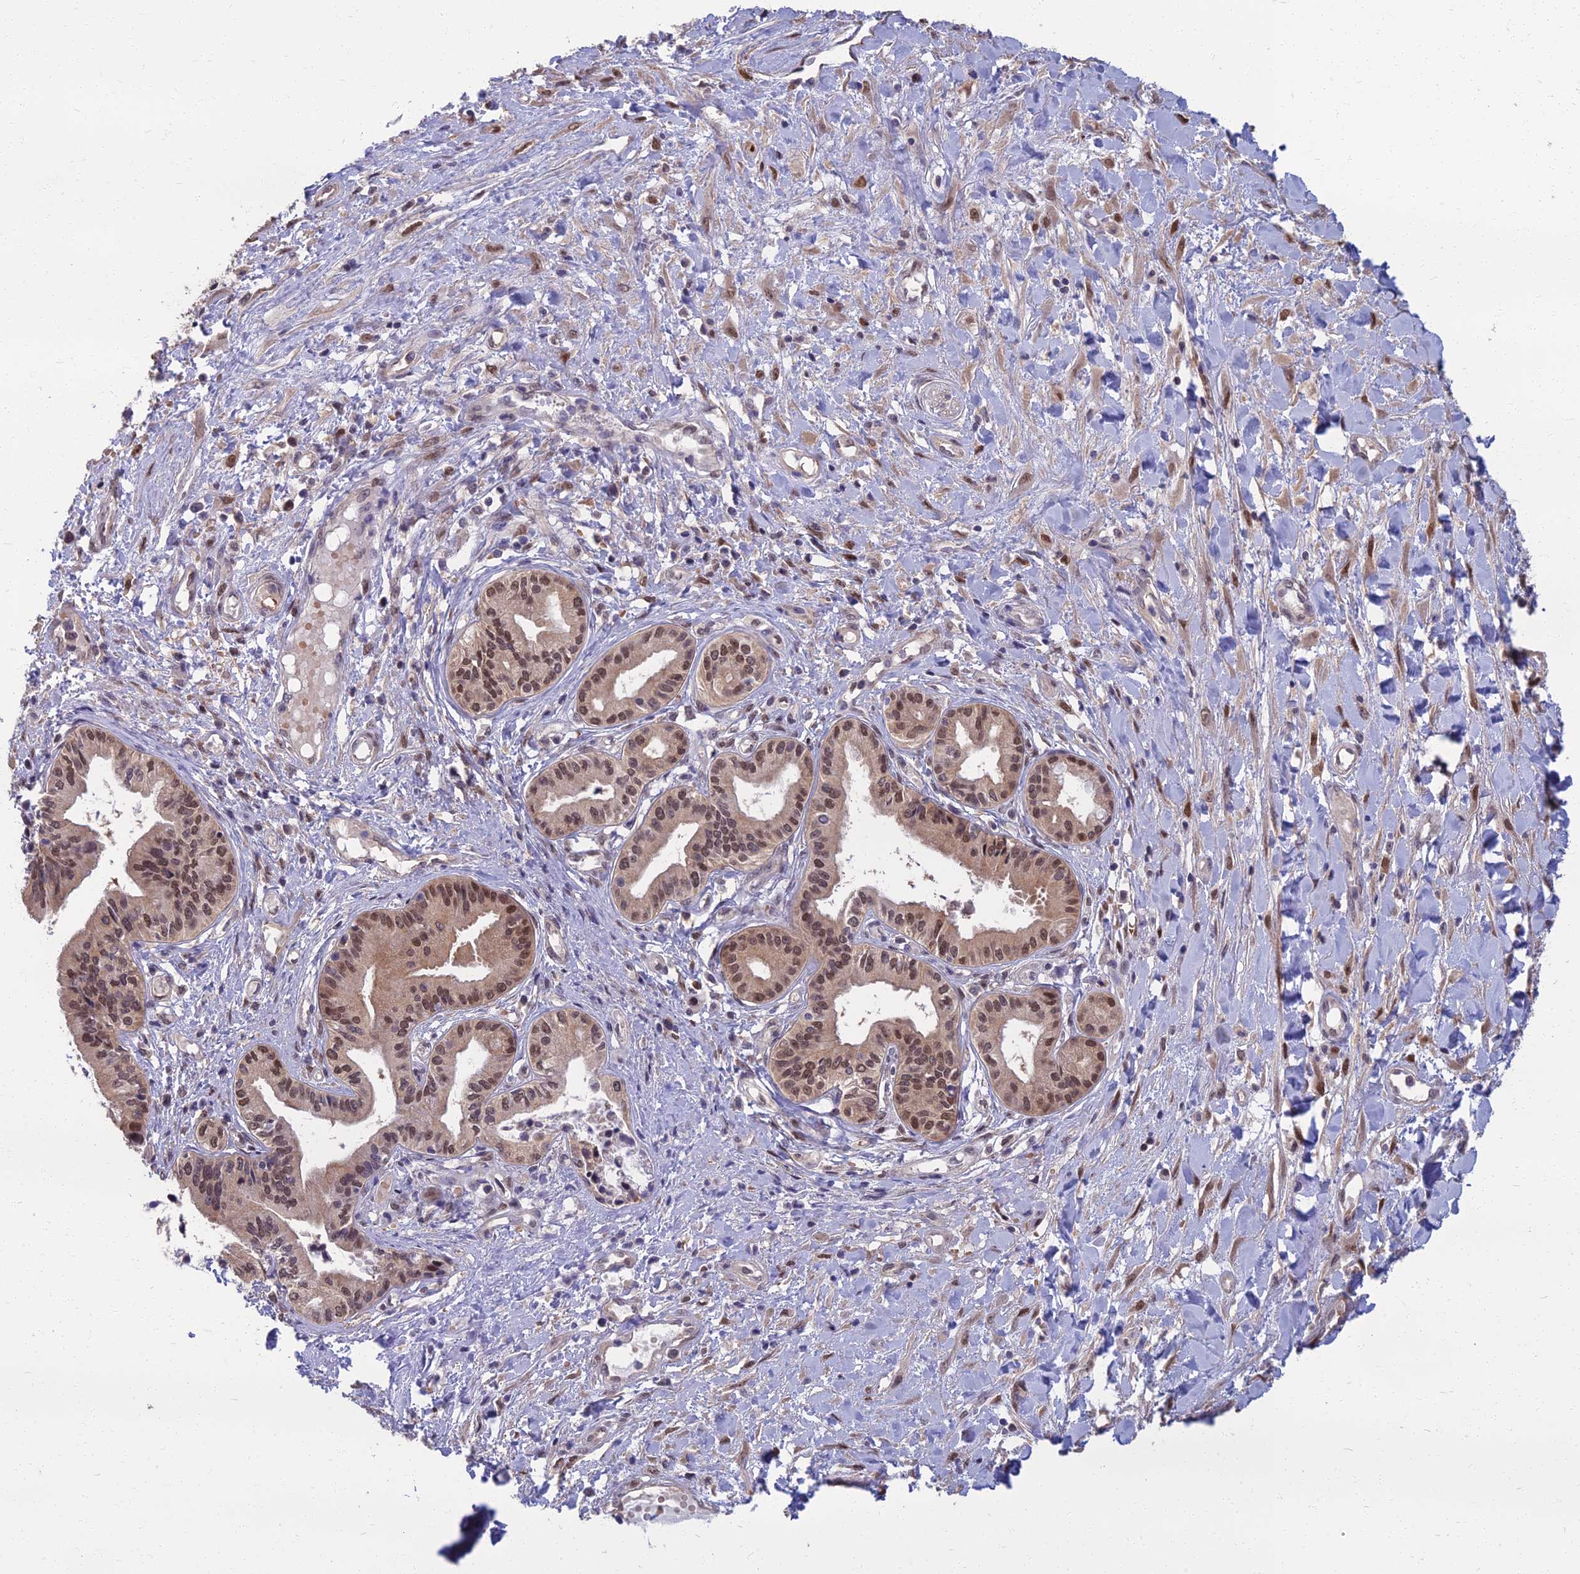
{"staining": {"intensity": "moderate", "quantity": ">75%", "location": "nuclear"}, "tissue": "pancreatic cancer", "cell_type": "Tumor cells", "image_type": "cancer", "snomed": [{"axis": "morphology", "description": "Adenocarcinoma, NOS"}, {"axis": "topography", "description": "Pancreas"}], "caption": "This histopathology image displays pancreatic cancer (adenocarcinoma) stained with immunohistochemistry to label a protein in brown. The nuclear of tumor cells show moderate positivity for the protein. Nuclei are counter-stained blue.", "gene": "NR4A3", "patient": {"sex": "female", "age": 50}}